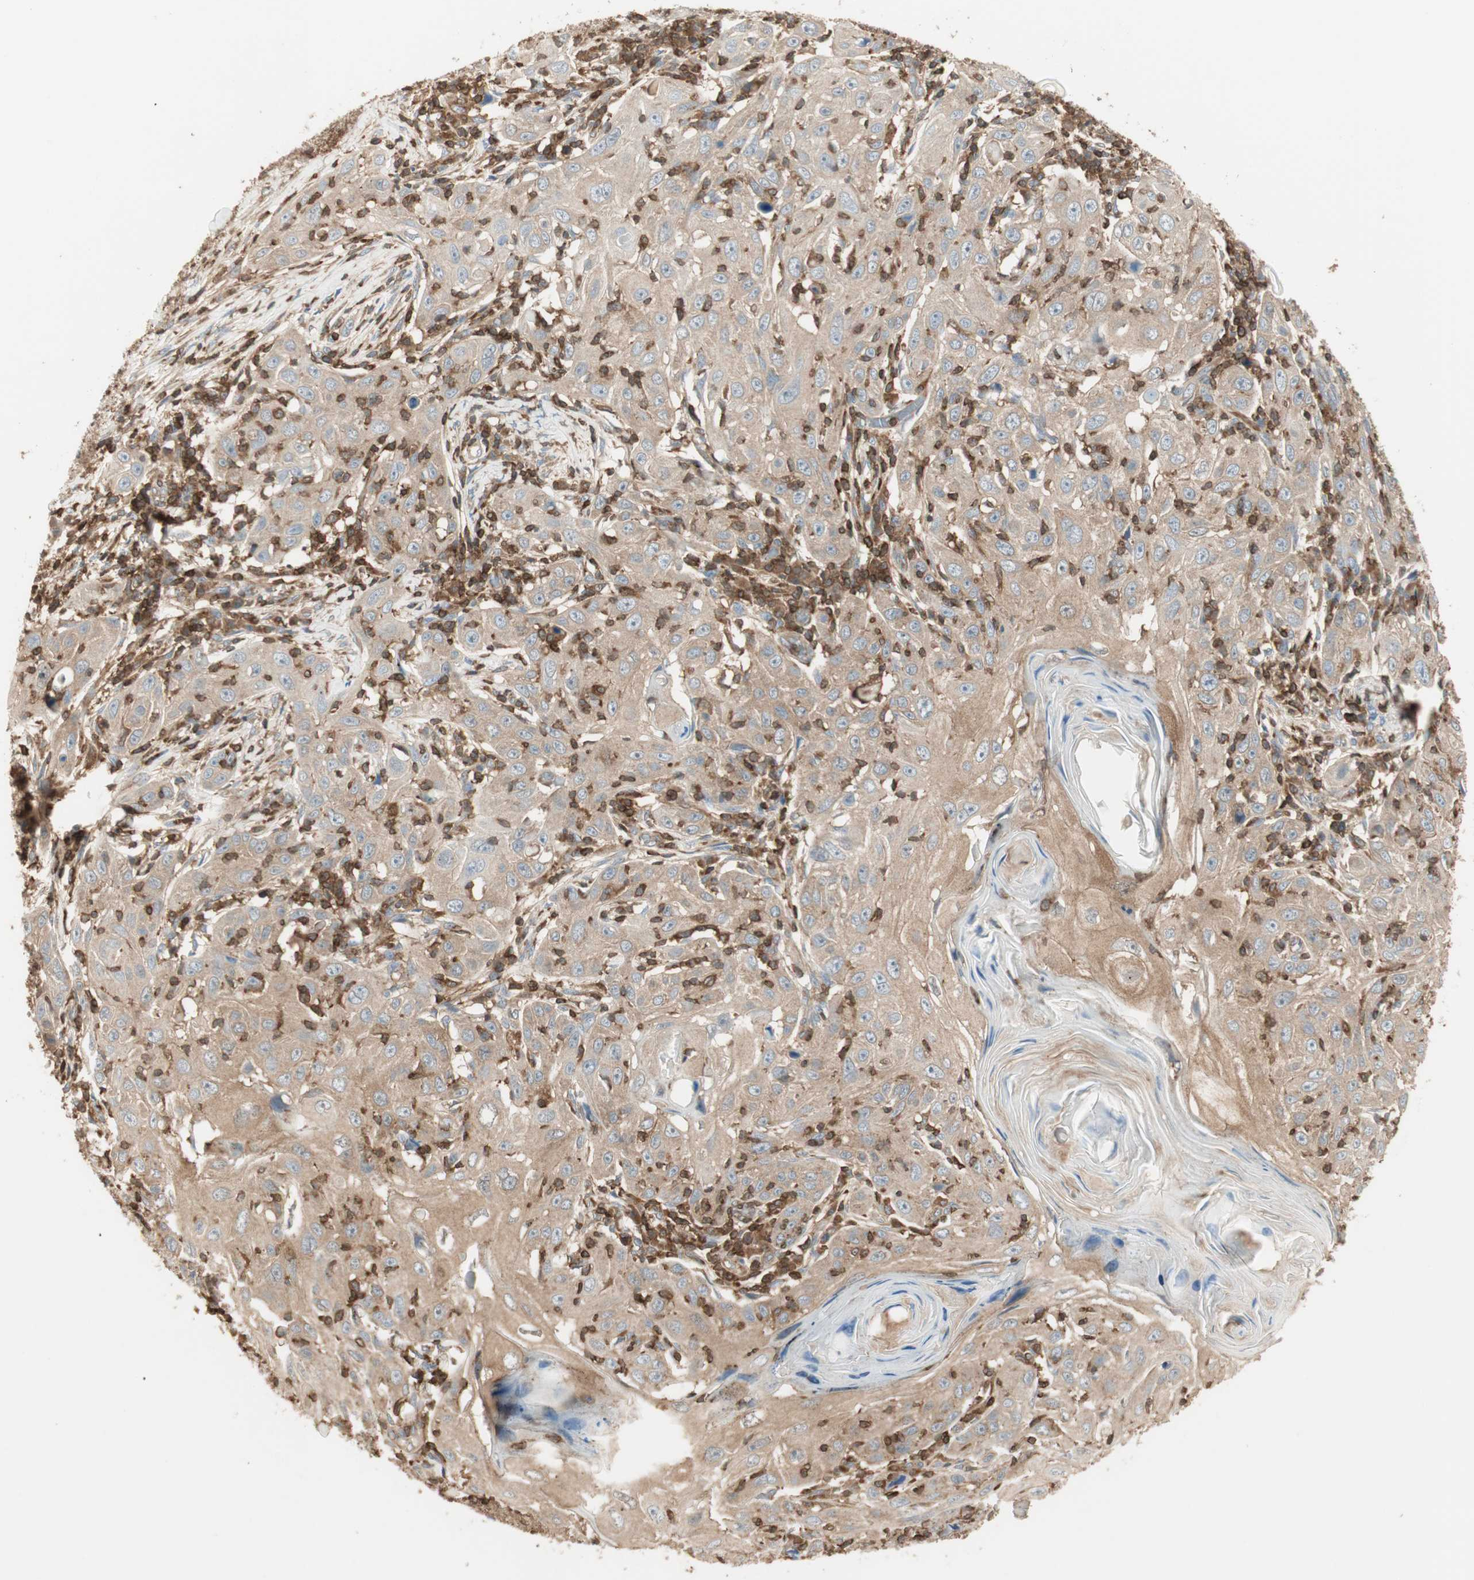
{"staining": {"intensity": "weak", "quantity": ">75%", "location": "cytoplasmic/membranous"}, "tissue": "skin cancer", "cell_type": "Tumor cells", "image_type": "cancer", "snomed": [{"axis": "morphology", "description": "Squamous cell carcinoma, NOS"}, {"axis": "topography", "description": "Skin"}], "caption": "Immunohistochemistry of human skin cancer demonstrates low levels of weak cytoplasmic/membranous staining in about >75% of tumor cells.", "gene": "CRLF3", "patient": {"sex": "female", "age": 88}}